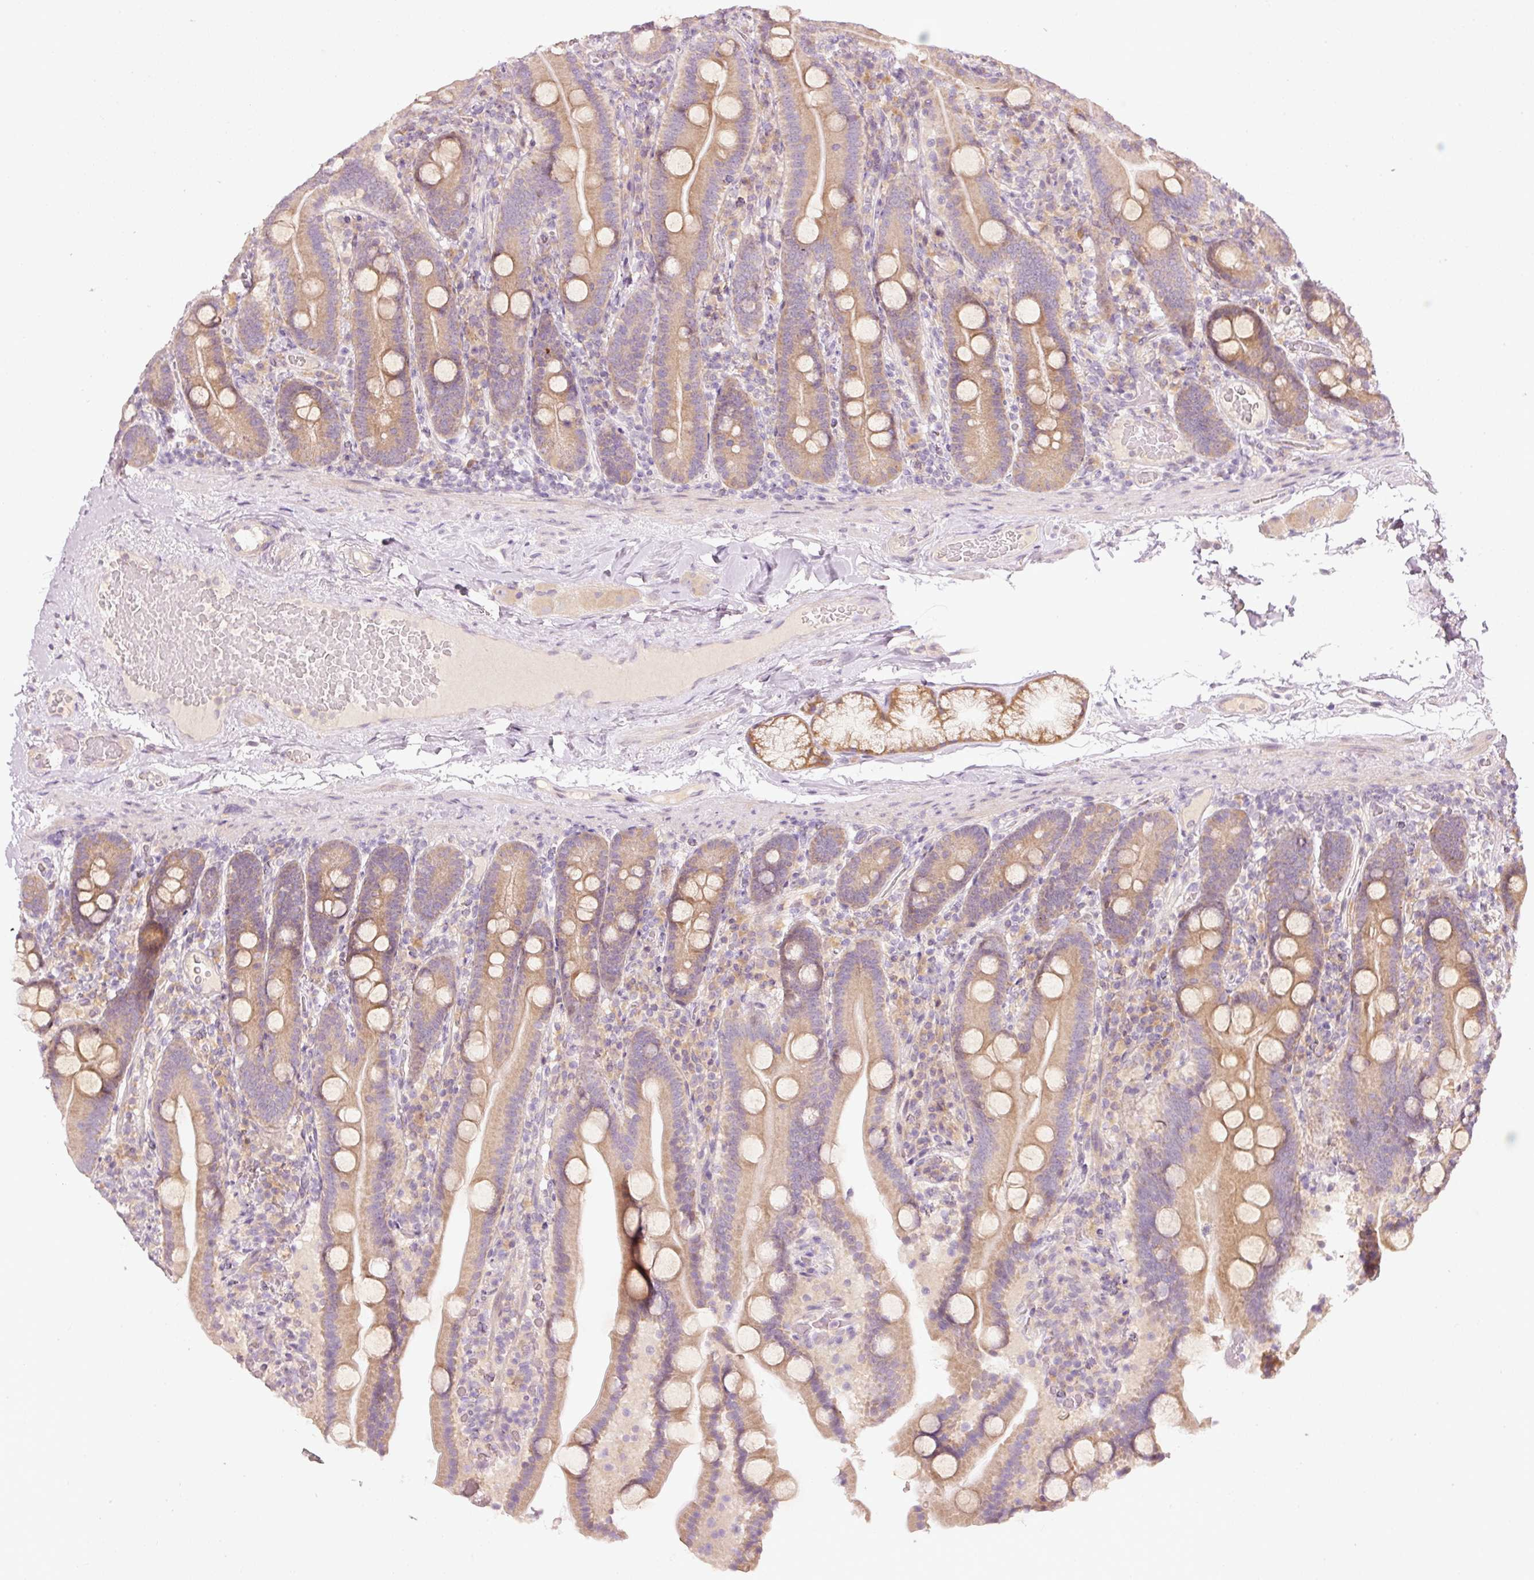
{"staining": {"intensity": "moderate", "quantity": ">75%", "location": "cytoplasmic/membranous"}, "tissue": "duodenum", "cell_type": "Glandular cells", "image_type": "normal", "snomed": [{"axis": "morphology", "description": "Normal tissue, NOS"}, {"axis": "topography", "description": "Duodenum"}], "caption": "A micrograph of human duodenum stained for a protein reveals moderate cytoplasmic/membranous brown staining in glandular cells.", "gene": "MAP10", "patient": {"sex": "male", "age": 55}}